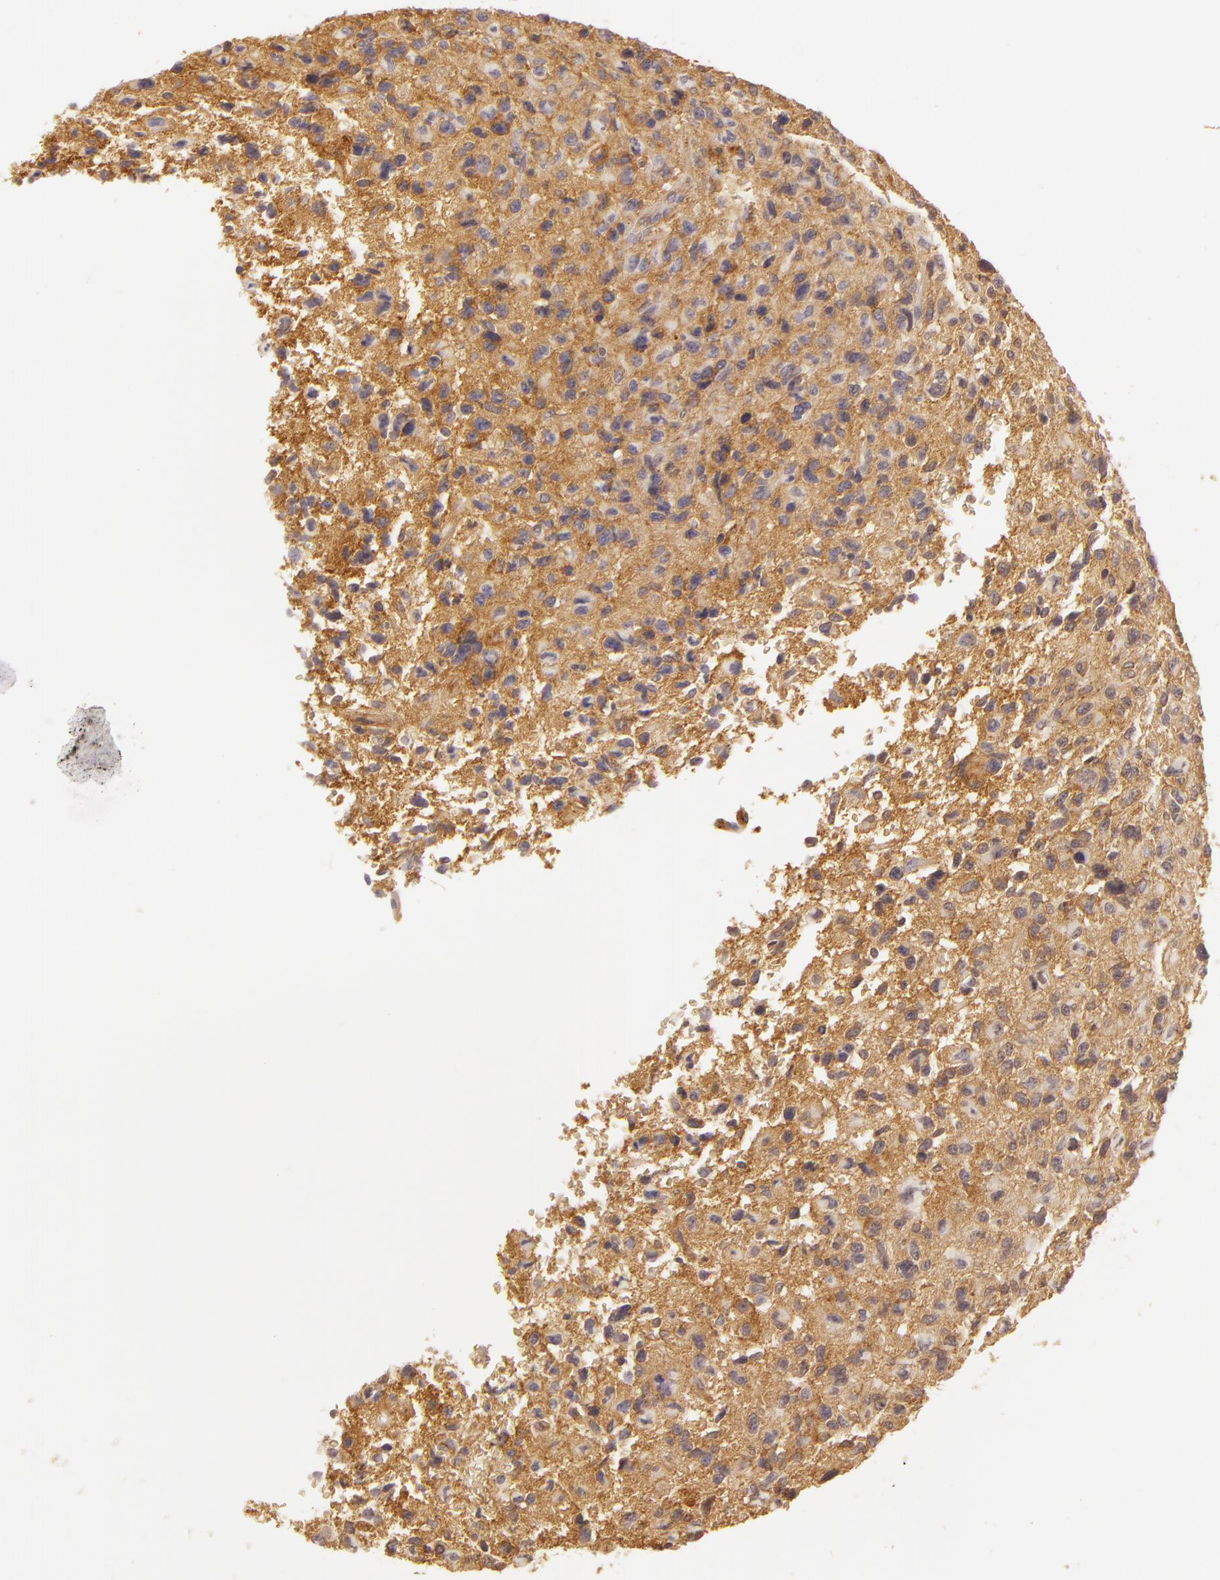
{"staining": {"intensity": "moderate", "quantity": ">75%", "location": "cytoplasmic/membranous"}, "tissue": "glioma", "cell_type": "Tumor cells", "image_type": "cancer", "snomed": [{"axis": "morphology", "description": "Glioma, malignant, High grade"}, {"axis": "topography", "description": "Brain"}], "caption": "IHC staining of glioma, which shows medium levels of moderate cytoplasmic/membranous staining in approximately >75% of tumor cells indicating moderate cytoplasmic/membranous protein expression. The staining was performed using DAB (3,3'-diaminobenzidine) (brown) for protein detection and nuclei were counterstained in hematoxylin (blue).", "gene": "CD59", "patient": {"sex": "female", "age": 60}}